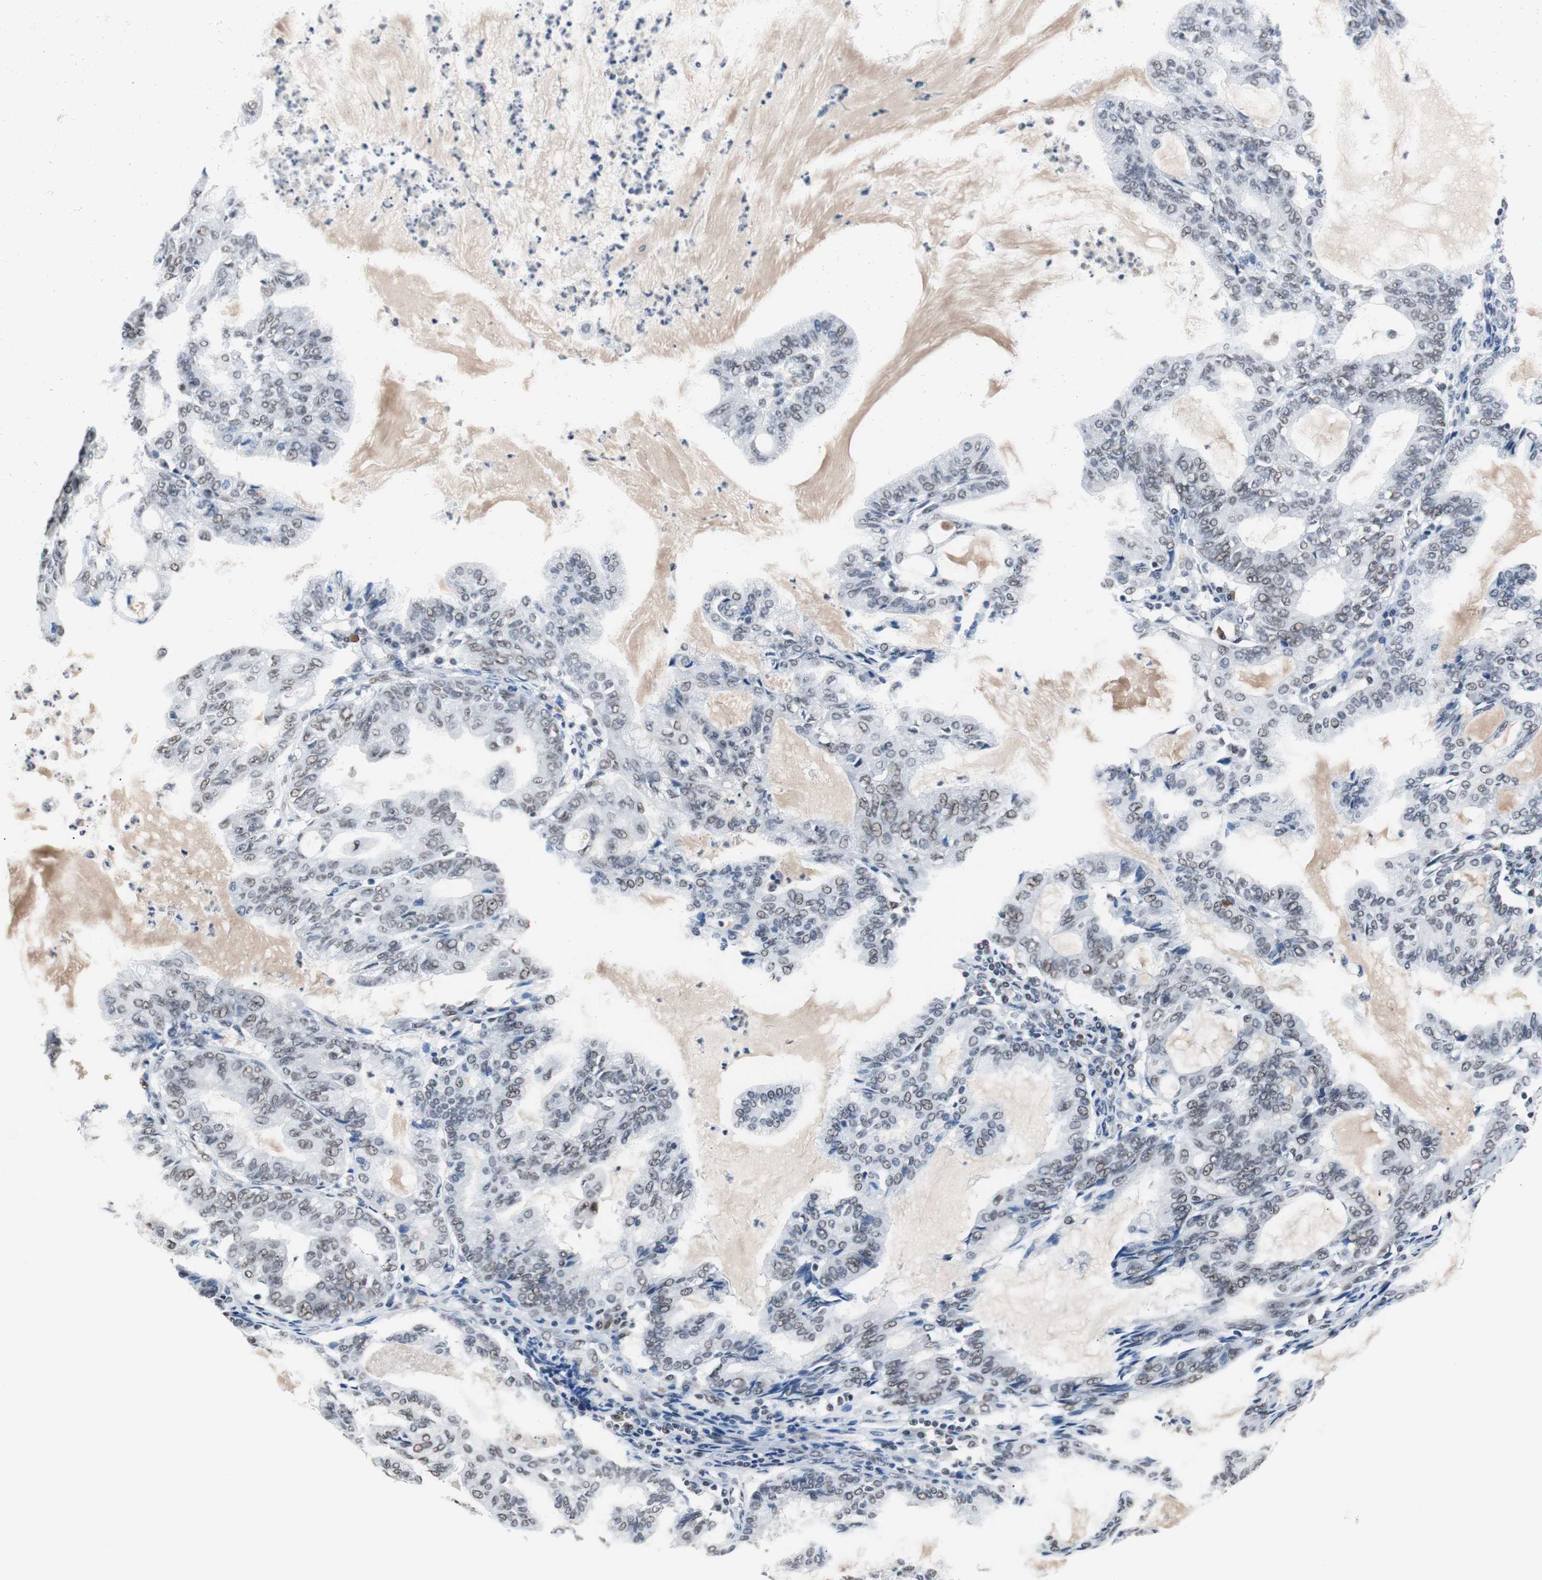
{"staining": {"intensity": "weak", "quantity": "25%-75%", "location": "nuclear"}, "tissue": "endometrial cancer", "cell_type": "Tumor cells", "image_type": "cancer", "snomed": [{"axis": "morphology", "description": "Adenocarcinoma, NOS"}, {"axis": "topography", "description": "Endometrium"}], "caption": "Immunohistochemical staining of human endometrial cancer shows weak nuclear protein expression in about 25%-75% of tumor cells. The staining is performed using DAB (3,3'-diaminobenzidine) brown chromogen to label protein expression. The nuclei are counter-stained blue using hematoxylin.", "gene": "TAF7", "patient": {"sex": "female", "age": 86}}